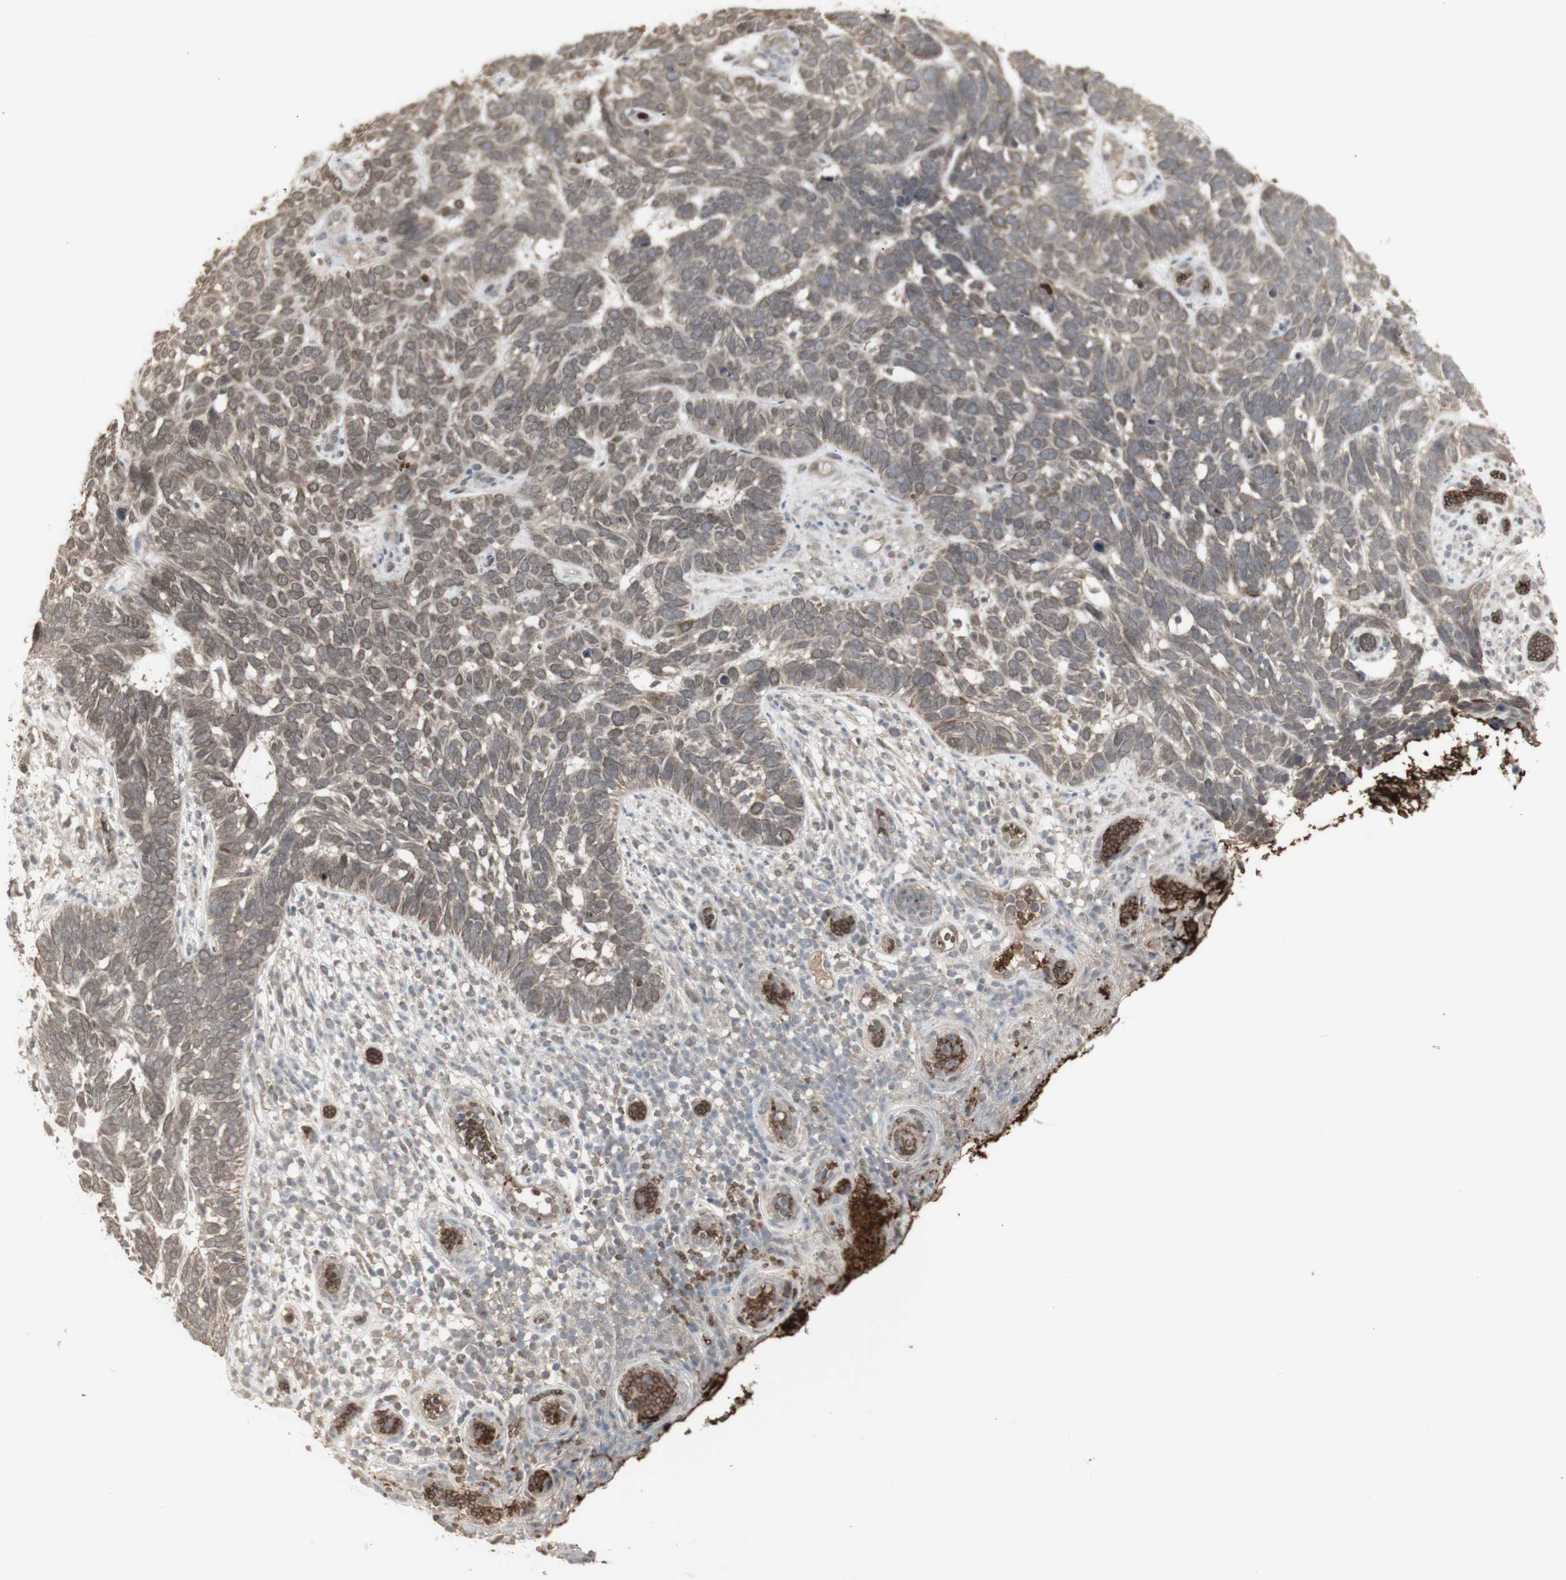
{"staining": {"intensity": "weak", "quantity": ">75%", "location": "cytoplasmic/membranous"}, "tissue": "skin cancer", "cell_type": "Tumor cells", "image_type": "cancer", "snomed": [{"axis": "morphology", "description": "Basal cell carcinoma"}, {"axis": "topography", "description": "Skin"}], "caption": "The photomicrograph shows a brown stain indicating the presence of a protein in the cytoplasmic/membranous of tumor cells in skin cancer.", "gene": "ALOX12", "patient": {"sex": "male", "age": 87}}